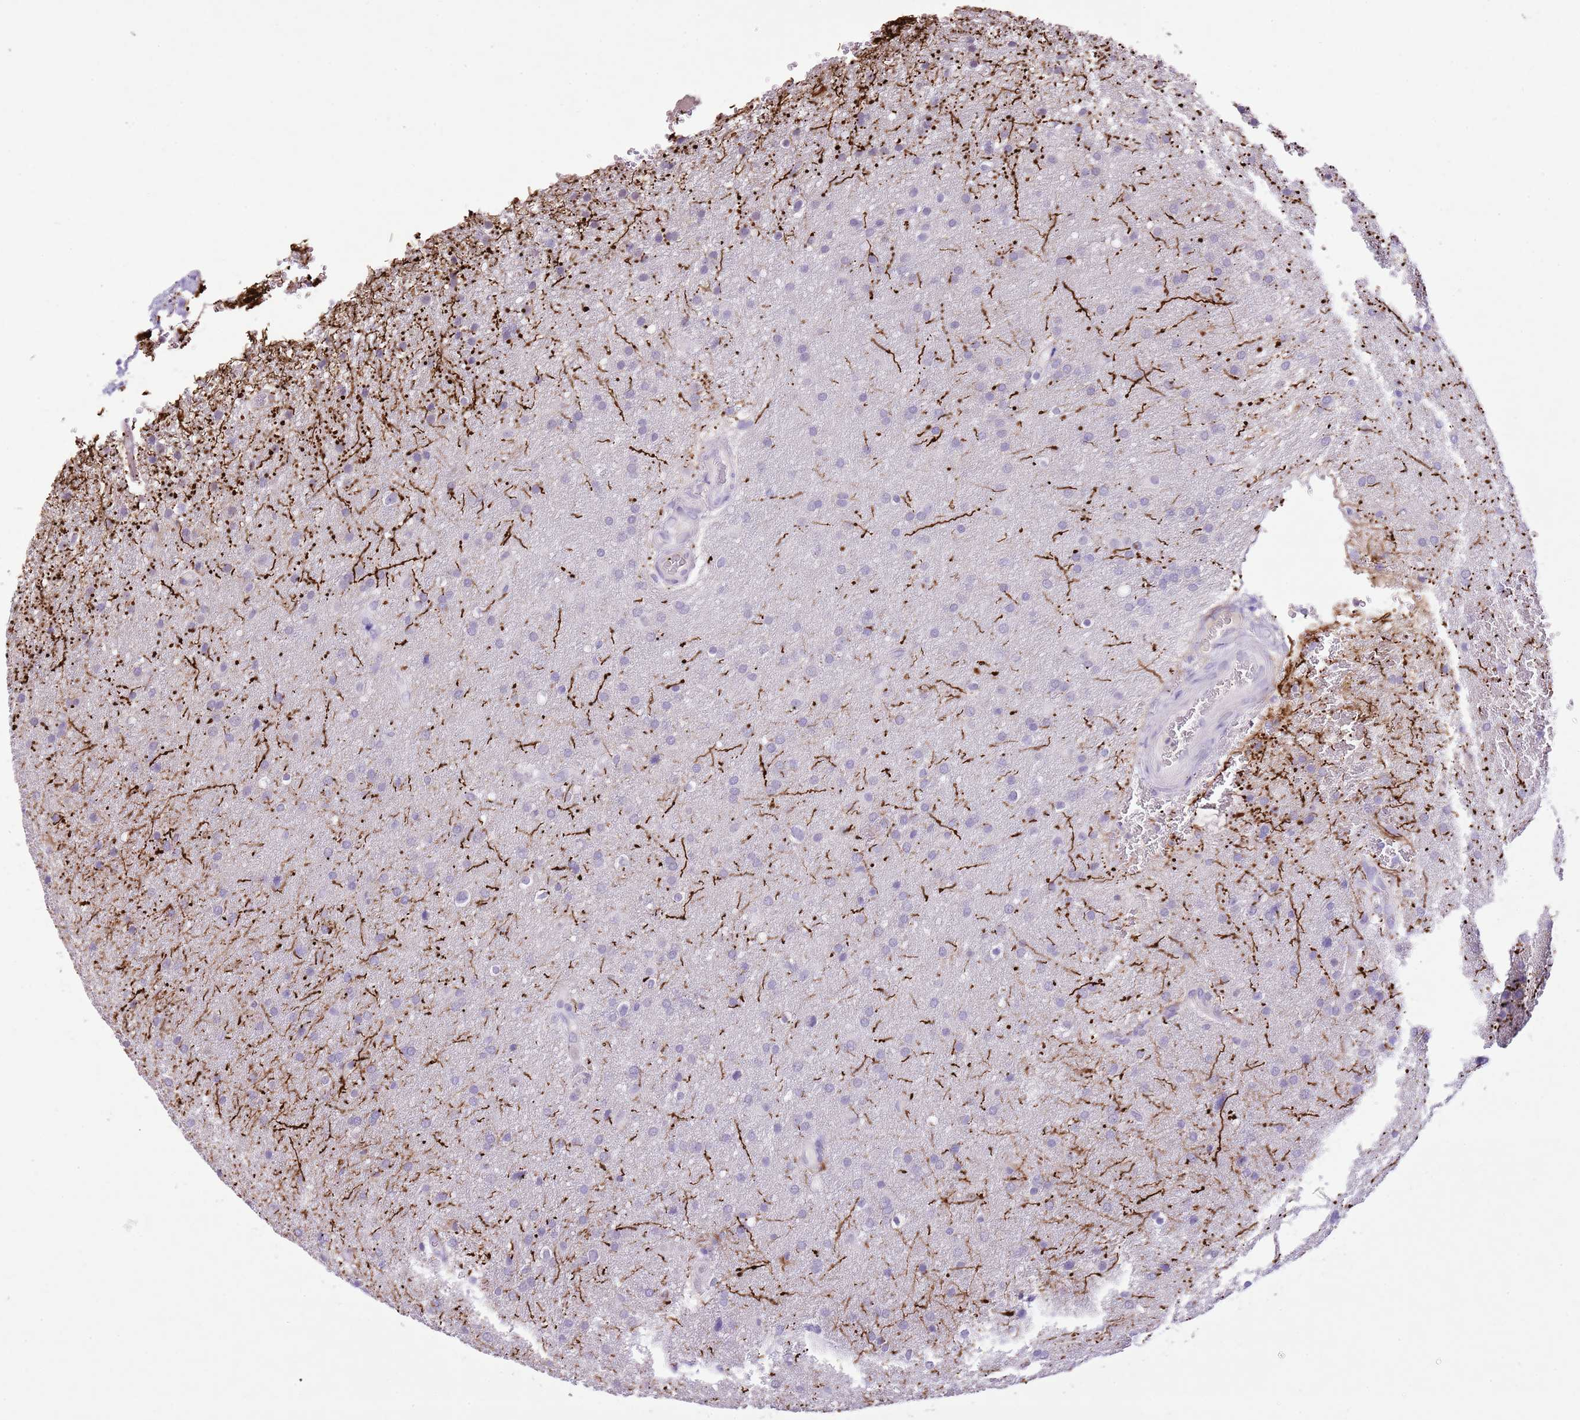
{"staining": {"intensity": "negative", "quantity": "none", "location": "none"}, "tissue": "glioma", "cell_type": "Tumor cells", "image_type": "cancer", "snomed": [{"axis": "morphology", "description": "Glioma, malignant, Low grade"}, {"axis": "topography", "description": "Brain"}], "caption": "Immunohistochemistry (IHC) micrograph of glioma stained for a protein (brown), which reveals no positivity in tumor cells.", "gene": "XPO7", "patient": {"sex": "female", "age": 32}}